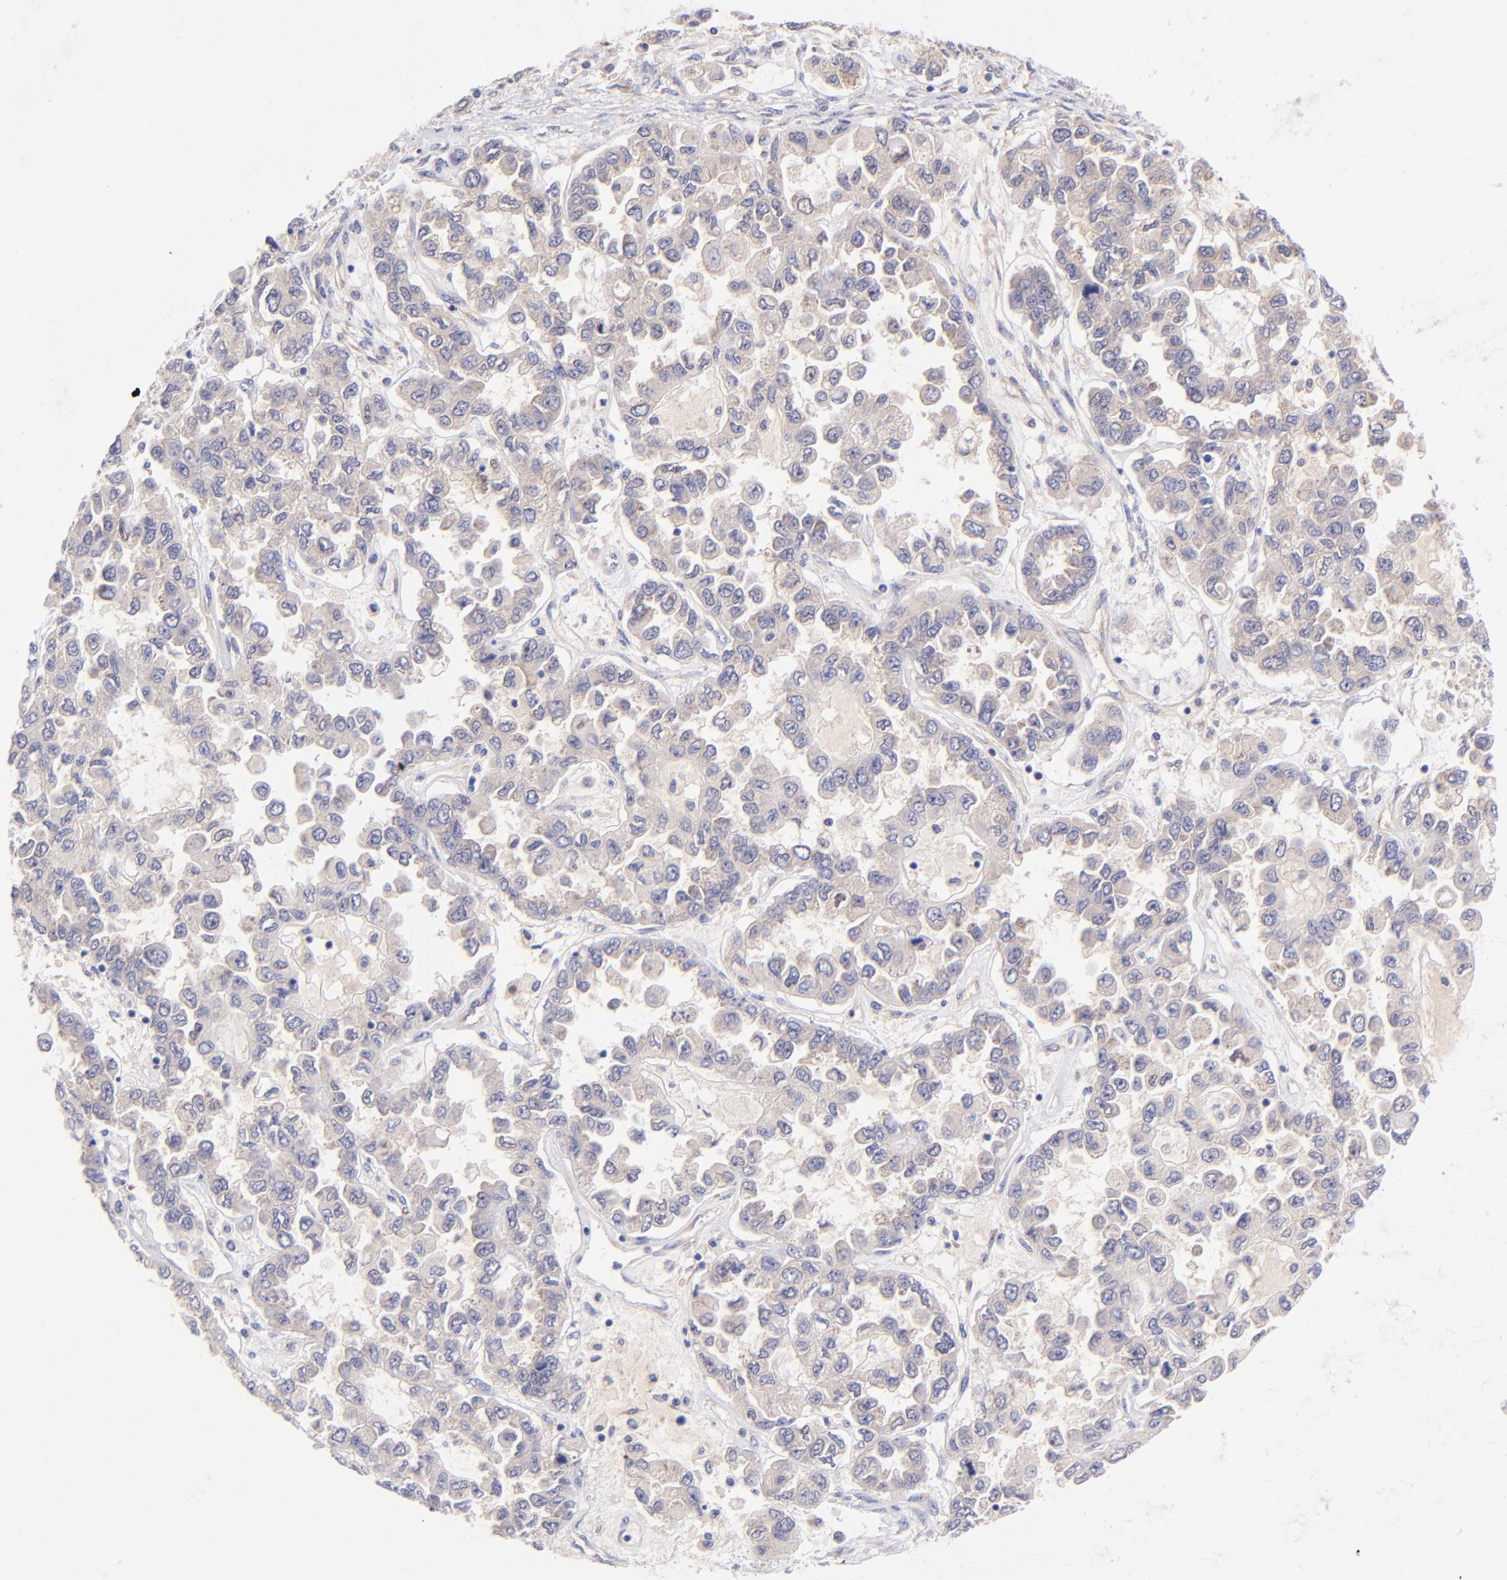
{"staining": {"intensity": "weak", "quantity": ">75%", "location": "cytoplasmic/membranous"}, "tissue": "ovarian cancer", "cell_type": "Tumor cells", "image_type": "cancer", "snomed": [{"axis": "morphology", "description": "Cystadenocarcinoma, serous, NOS"}, {"axis": "topography", "description": "Ovary"}], "caption": "A brown stain shows weak cytoplasmic/membranous expression of a protein in human serous cystadenocarcinoma (ovarian) tumor cells.", "gene": "RPL11", "patient": {"sex": "female", "age": 84}}